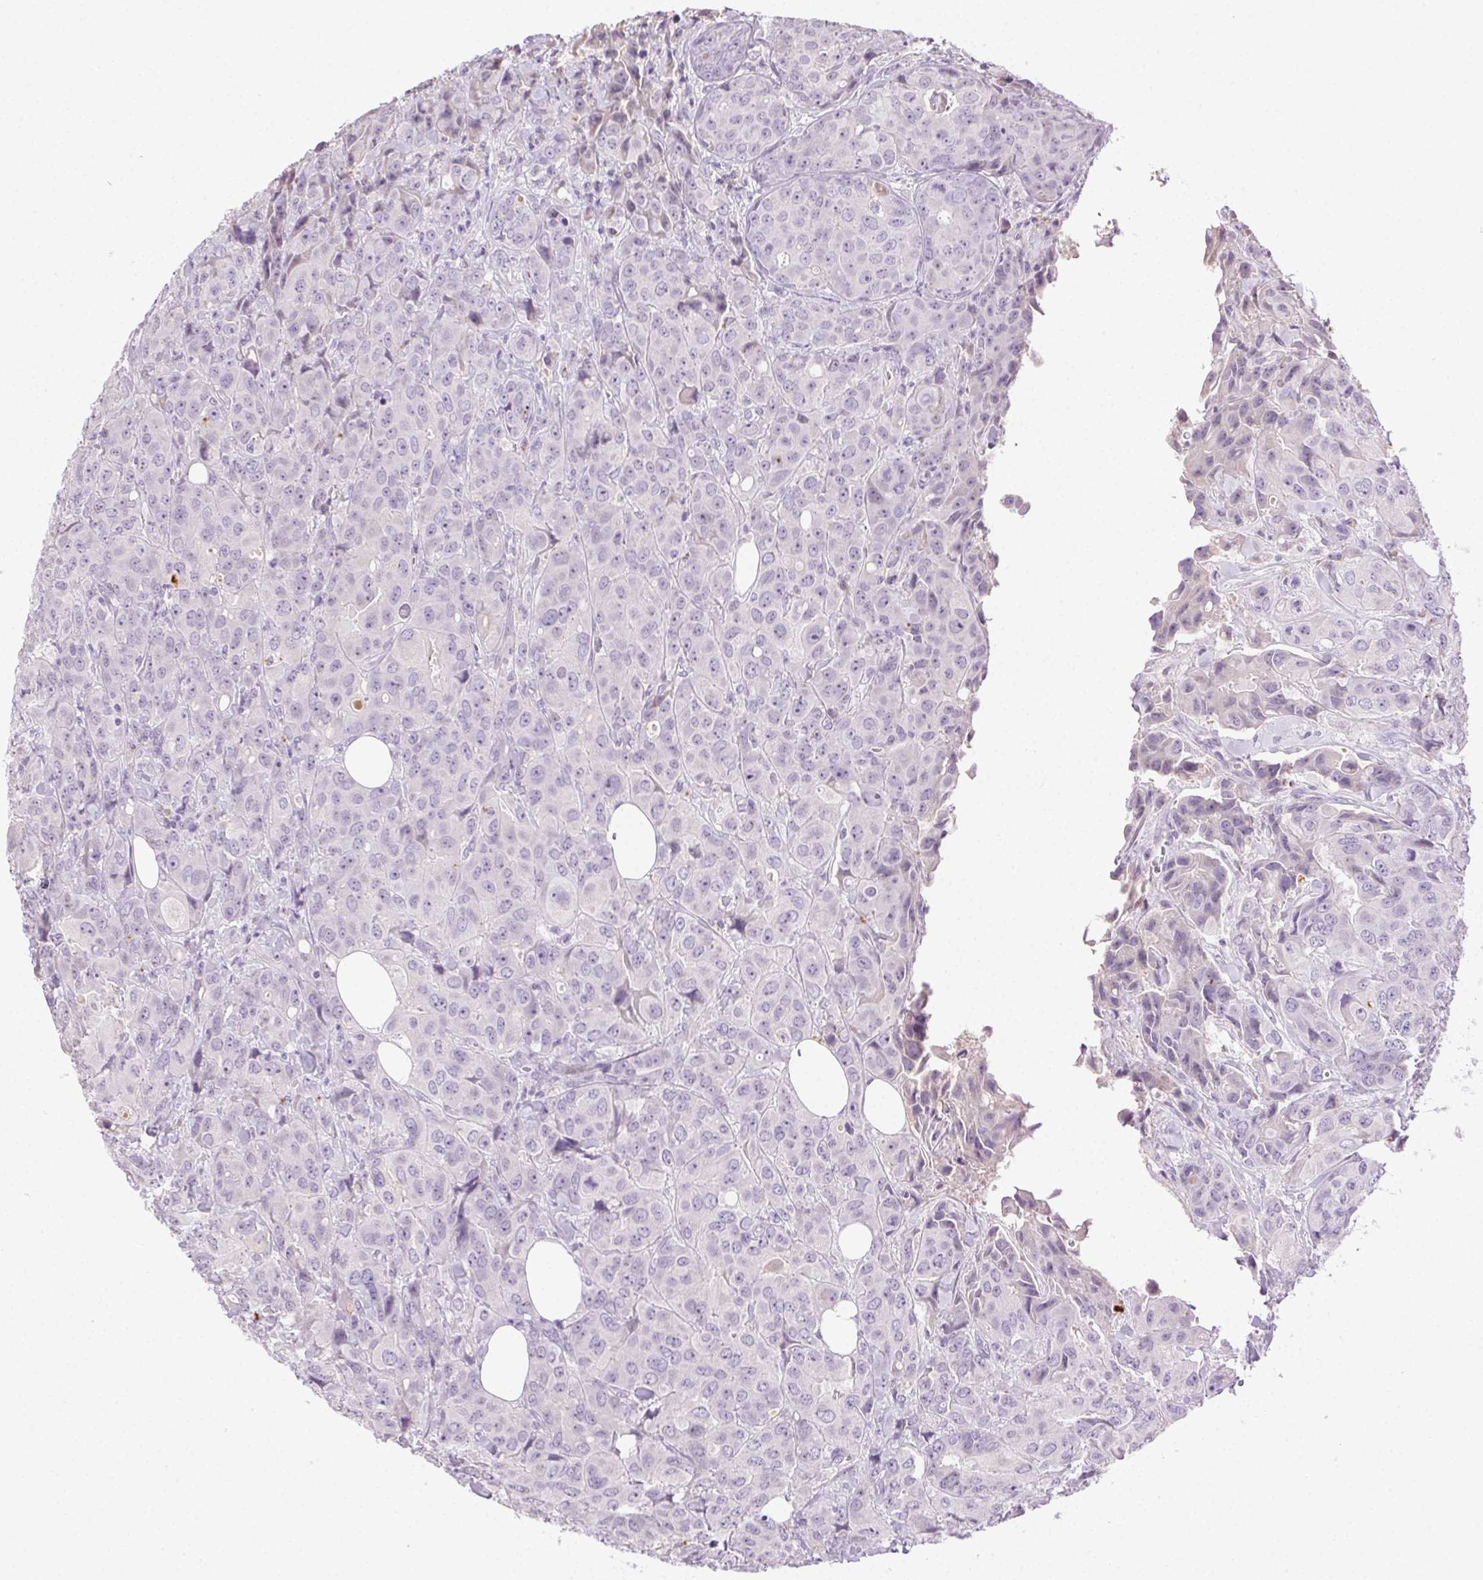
{"staining": {"intensity": "negative", "quantity": "none", "location": "none"}, "tissue": "breast cancer", "cell_type": "Tumor cells", "image_type": "cancer", "snomed": [{"axis": "morphology", "description": "Duct carcinoma"}, {"axis": "topography", "description": "Breast"}], "caption": "IHC micrograph of human infiltrating ductal carcinoma (breast) stained for a protein (brown), which shows no expression in tumor cells. (DAB immunohistochemistry (IHC), high magnification).", "gene": "BPIFB2", "patient": {"sex": "female", "age": 43}}